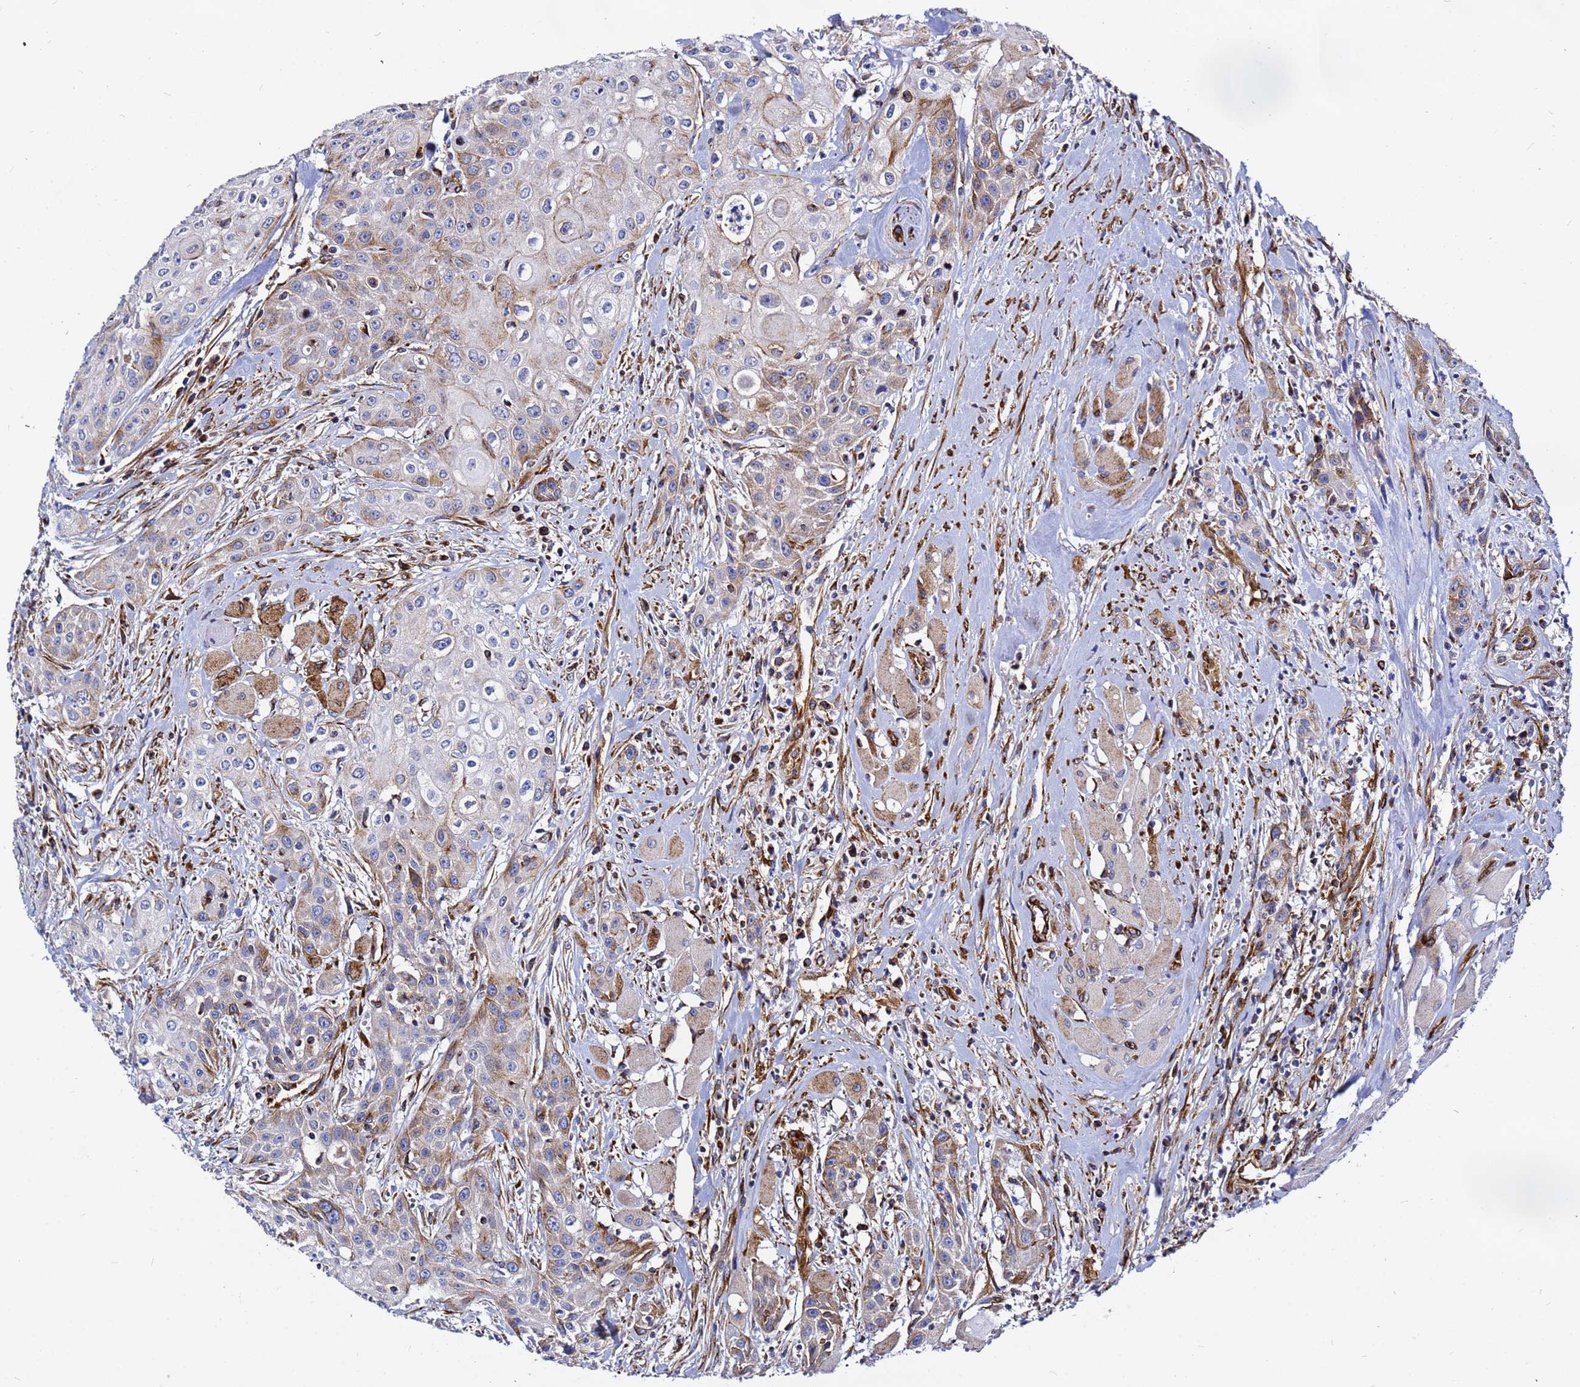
{"staining": {"intensity": "moderate", "quantity": "25%-75%", "location": "cytoplasmic/membranous"}, "tissue": "head and neck cancer", "cell_type": "Tumor cells", "image_type": "cancer", "snomed": [{"axis": "morphology", "description": "Squamous cell carcinoma, NOS"}, {"axis": "topography", "description": "Oral tissue"}, {"axis": "topography", "description": "Head-Neck"}], "caption": "High-magnification brightfield microscopy of head and neck squamous cell carcinoma stained with DAB (3,3'-diaminobenzidine) (brown) and counterstained with hematoxylin (blue). tumor cells exhibit moderate cytoplasmic/membranous positivity is present in about25%-75% of cells. (IHC, brightfield microscopy, high magnification).", "gene": "TUBA8", "patient": {"sex": "female", "age": 82}}